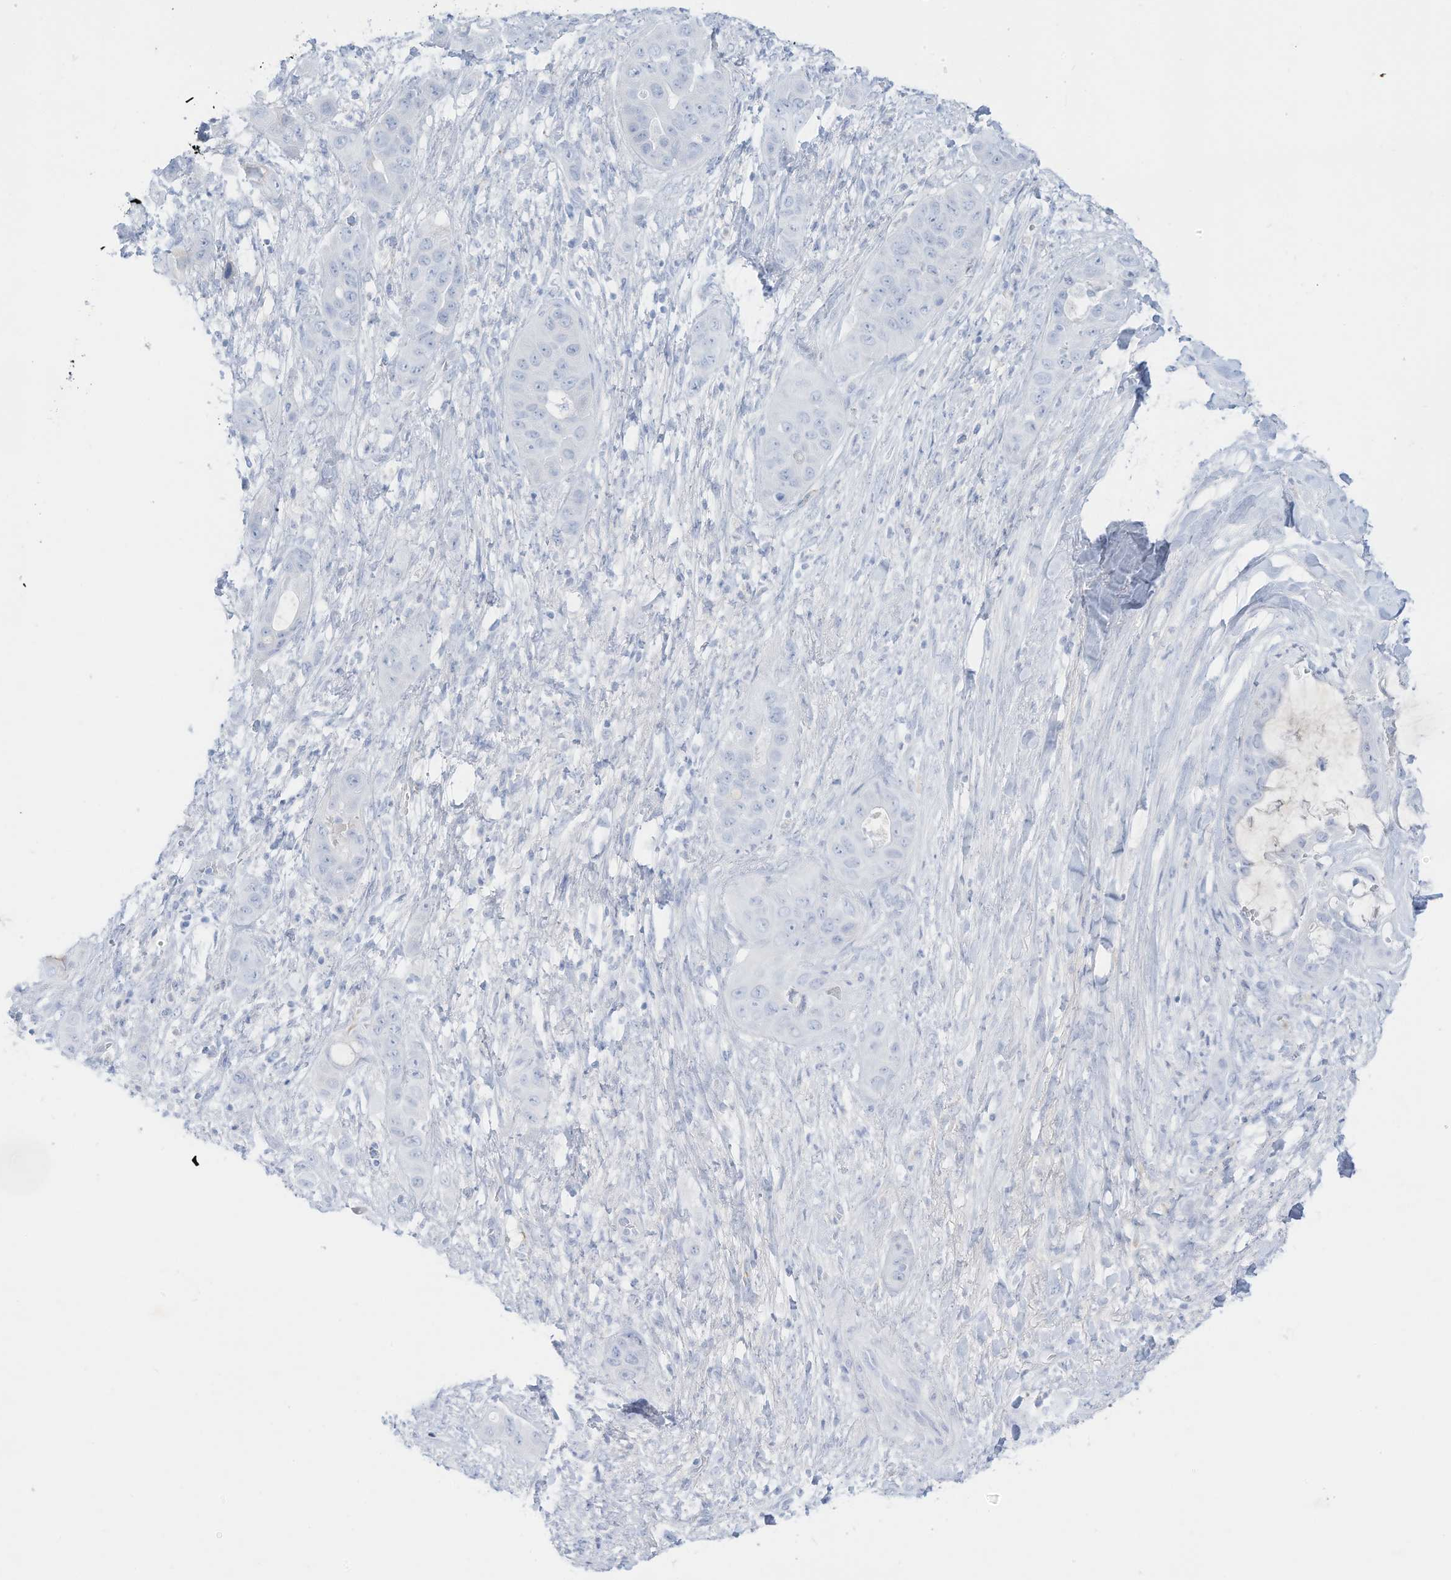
{"staining": {"intensity": "negative", "quantity": "none", "location": "none"}, "tissue": "liver cancer", "cell_type": "Tumor cells", "image_type": "cancer", "snomed": [{"axis": "morphology", "description": "Cholangiocarcinoma"}, {"axis": "topography", "description": "Liver"}], "caption": "Cholangiocarcinoma (liver) was stained to show a protein in brown. There is no significant expression in tumor cells.", "gene": "HSD17B13", "patient": {"sex": "female", "age": 52}}